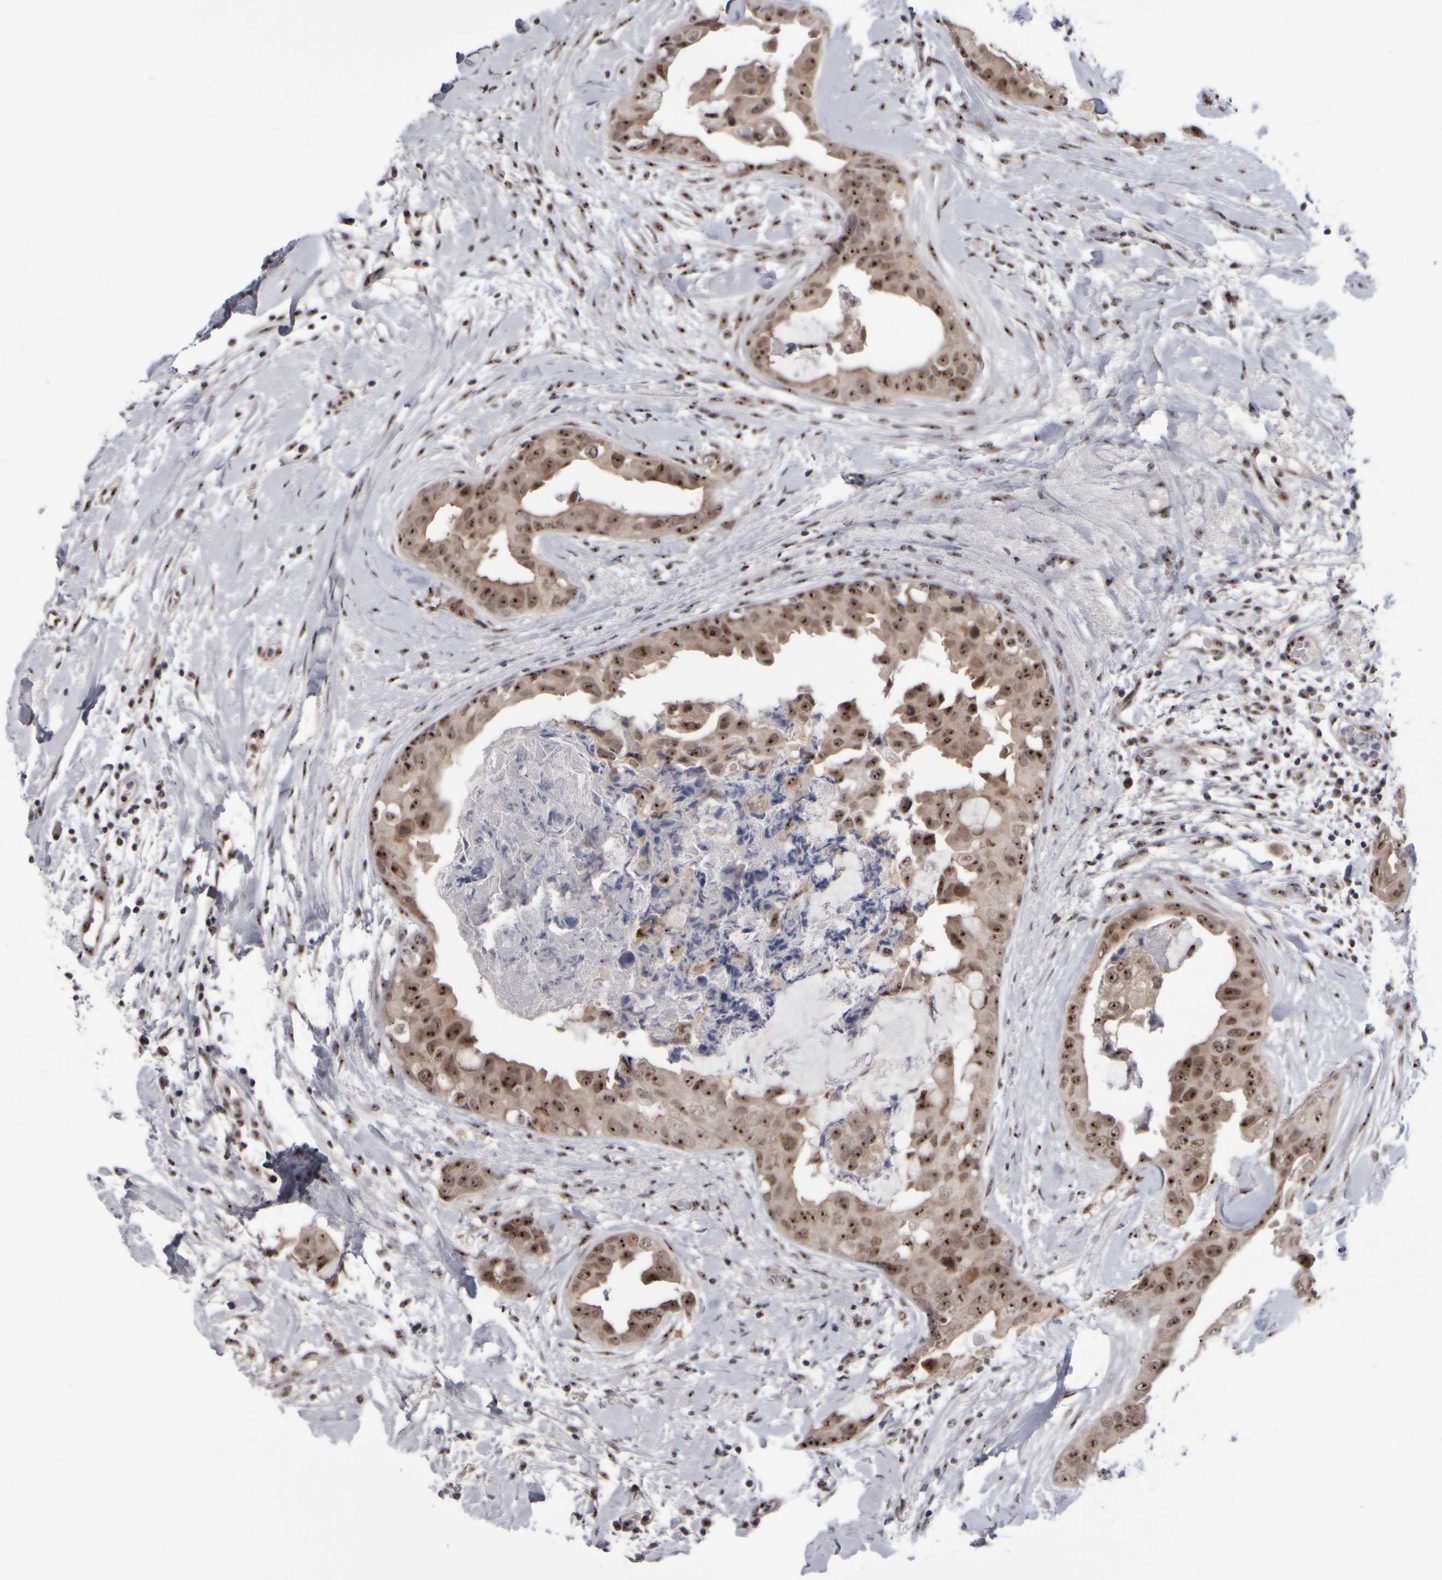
{"staining": {"intensity": "moderate", "quantity": ">75%", "location": "cytoplasmic/membranous,nuclear"}, "tissue": "breast cancer", "cell_type": "Tumor cells", "image_type": "cancer", "snomed": [{"axis": "morphology", "description": "Duct carcinoma"}, {"axis": "topography", "description": "Breast"}], "caption": "Human breast infiltrating ductal carcinoma stained with a brown dye displays moderate cytoplasmic/membranous and nuclear positive positivity in about >75% of tumor cells.", "gene": "SURF6", "patient": {"sex": "female", "age": 40}}